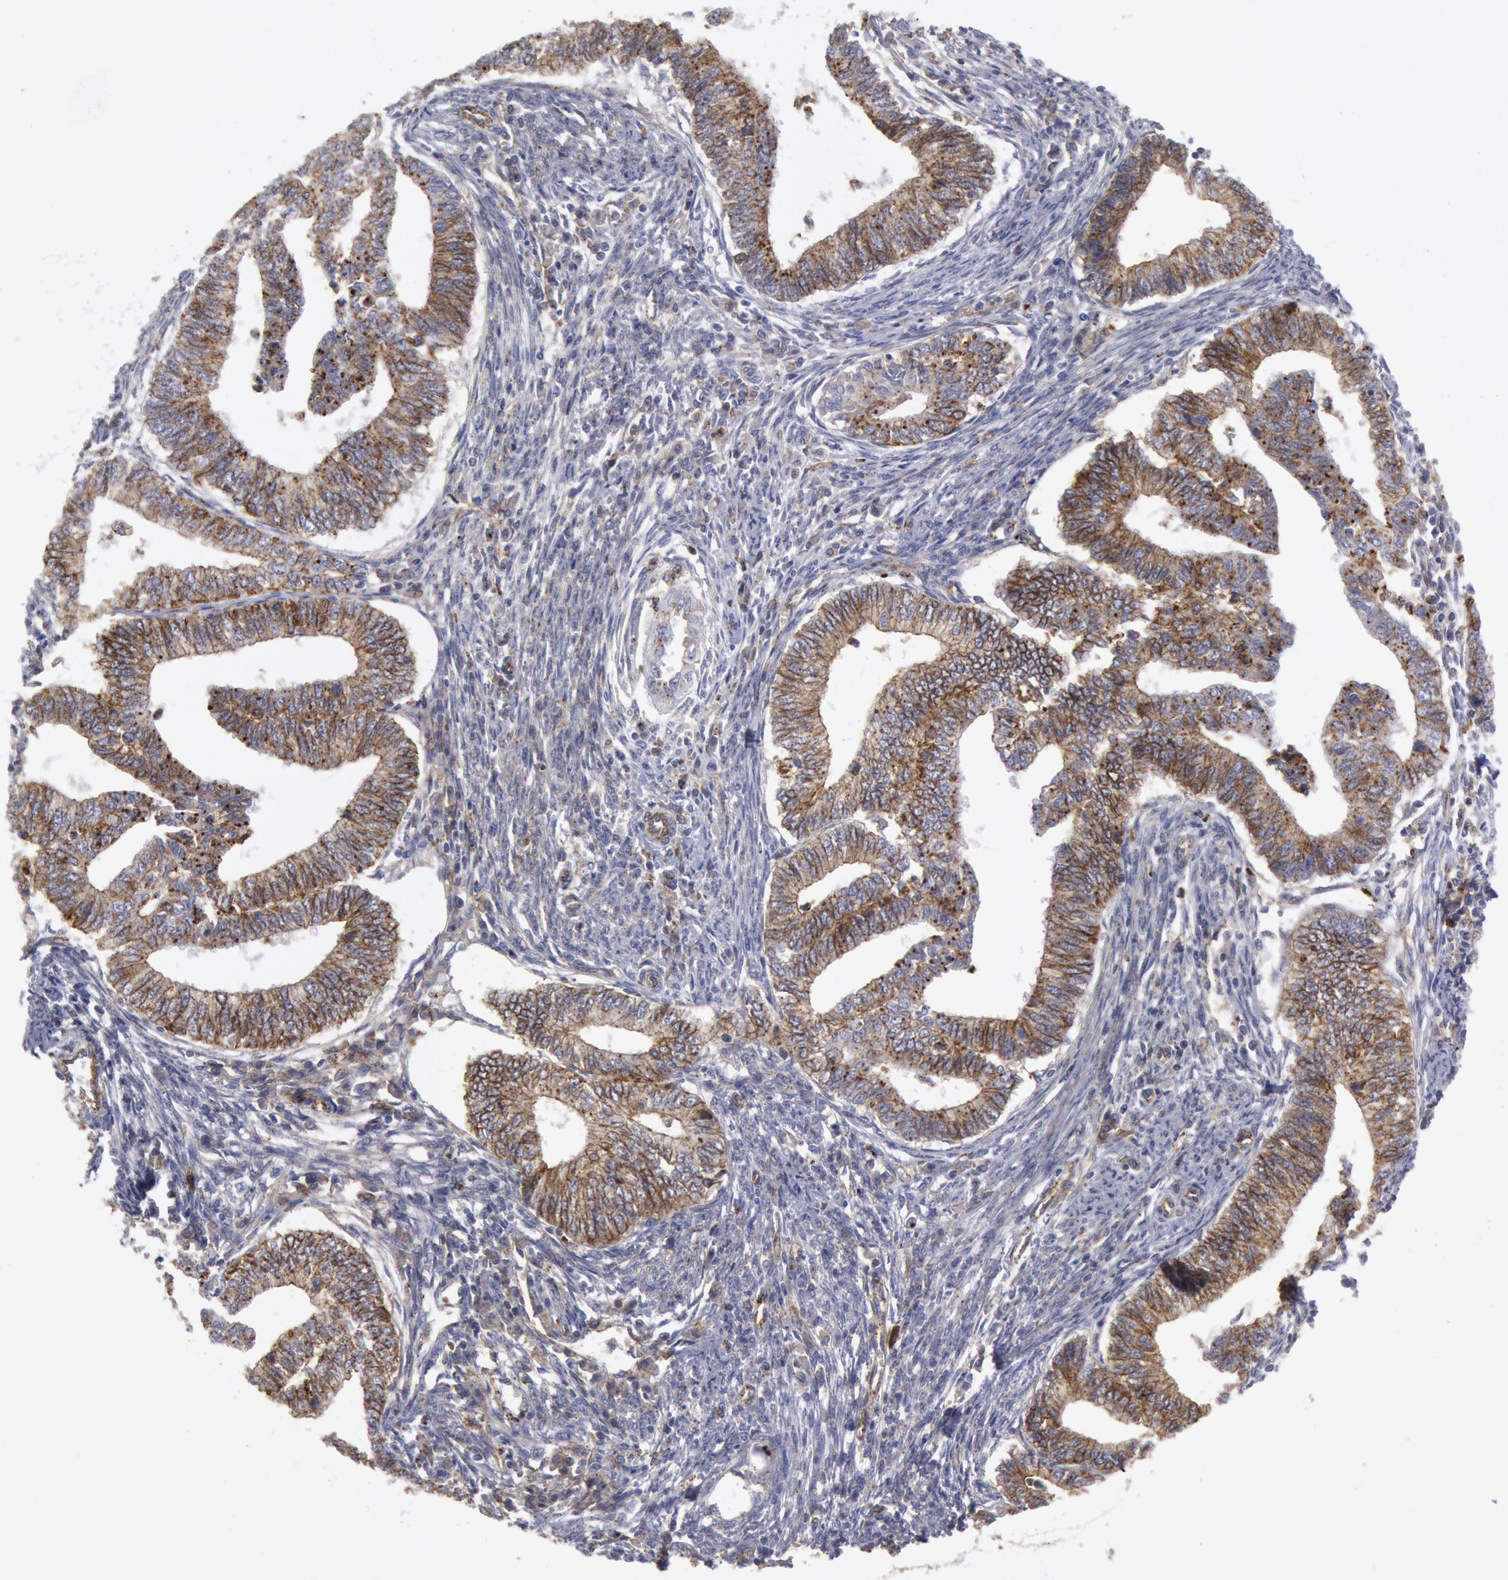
{"staining": {"intensity": "moderate", "quantity": ">75%", "location": "cytoplasmic/membranous"}, "tissue": "endometrial cancer", "cell_type": "Tumor cells", "image_type": "cancer", "snomed": [{"axis": "morphology", "description": "Adenocarcinoma, NOS"}, {"axis": "topography", "description": "Endometrium"}], "caption": "A histopathology image of human endometrial cancer stained for a protein exhibits moderate cytoplasmic/membranous brown staining in tumor cells. The staining was performed using DAB, with brown indicating positive protein expression. Nuclei are stained blue with hematoxylin.", "gene": "FLOT1", "patient": {"sex": "female", "age": 66}}